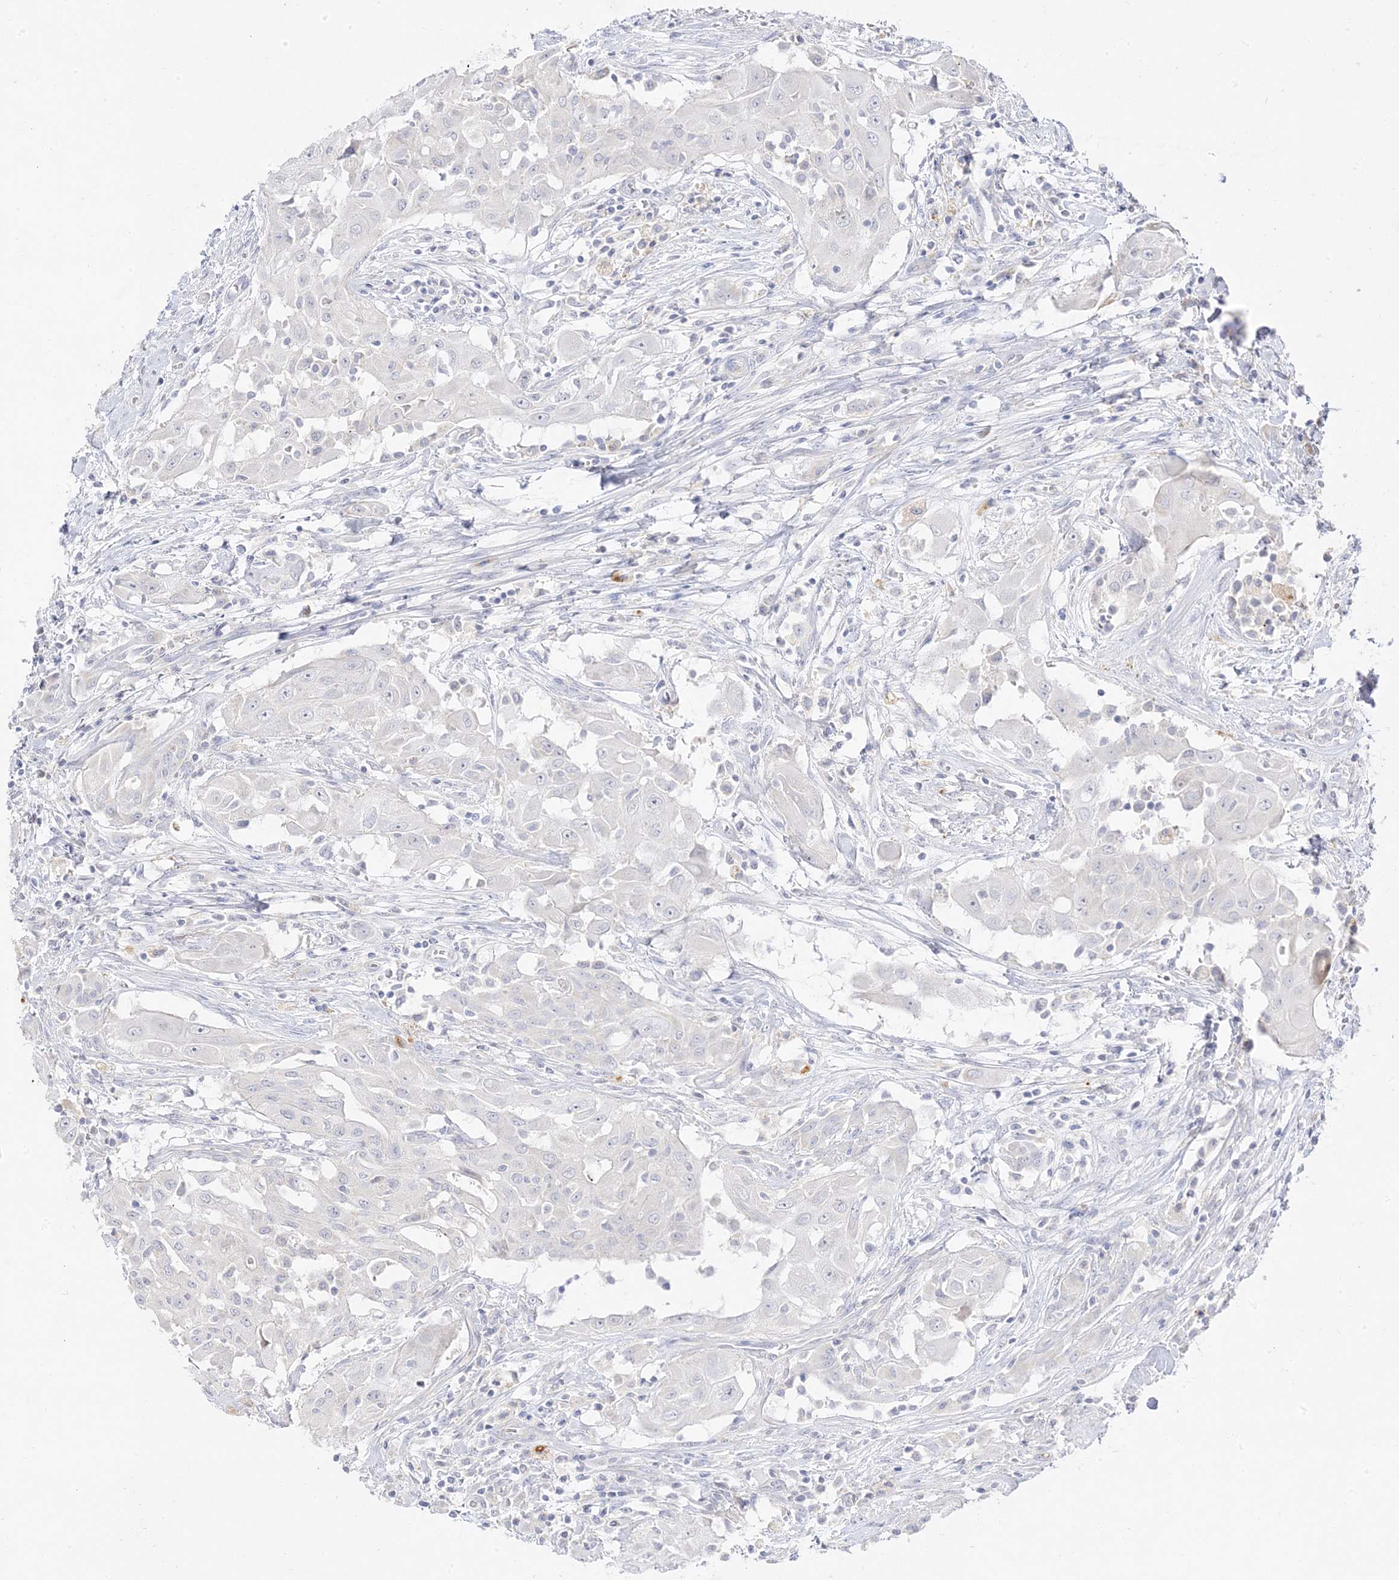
{"staining": {"intensity": "negative", "quantity": "none", "location": "none"}, "tissue": "thyroid cancer", "cell_type": "Tumor cells", "image_type": "cancer", "snomed": [{"axis": "morphology", "description": "Papillary adenocarcinoma, NOS"}, {"axis": "topography", "description": "Thyroid gland"}], "caption": "An immunohistochemistry photomicrograph of thyroid cancer is shown. There is no staining in tumor cells of thyroid cancer.", "gene": "TRANK1", "patient": {"sex": "female", "age": 59}}